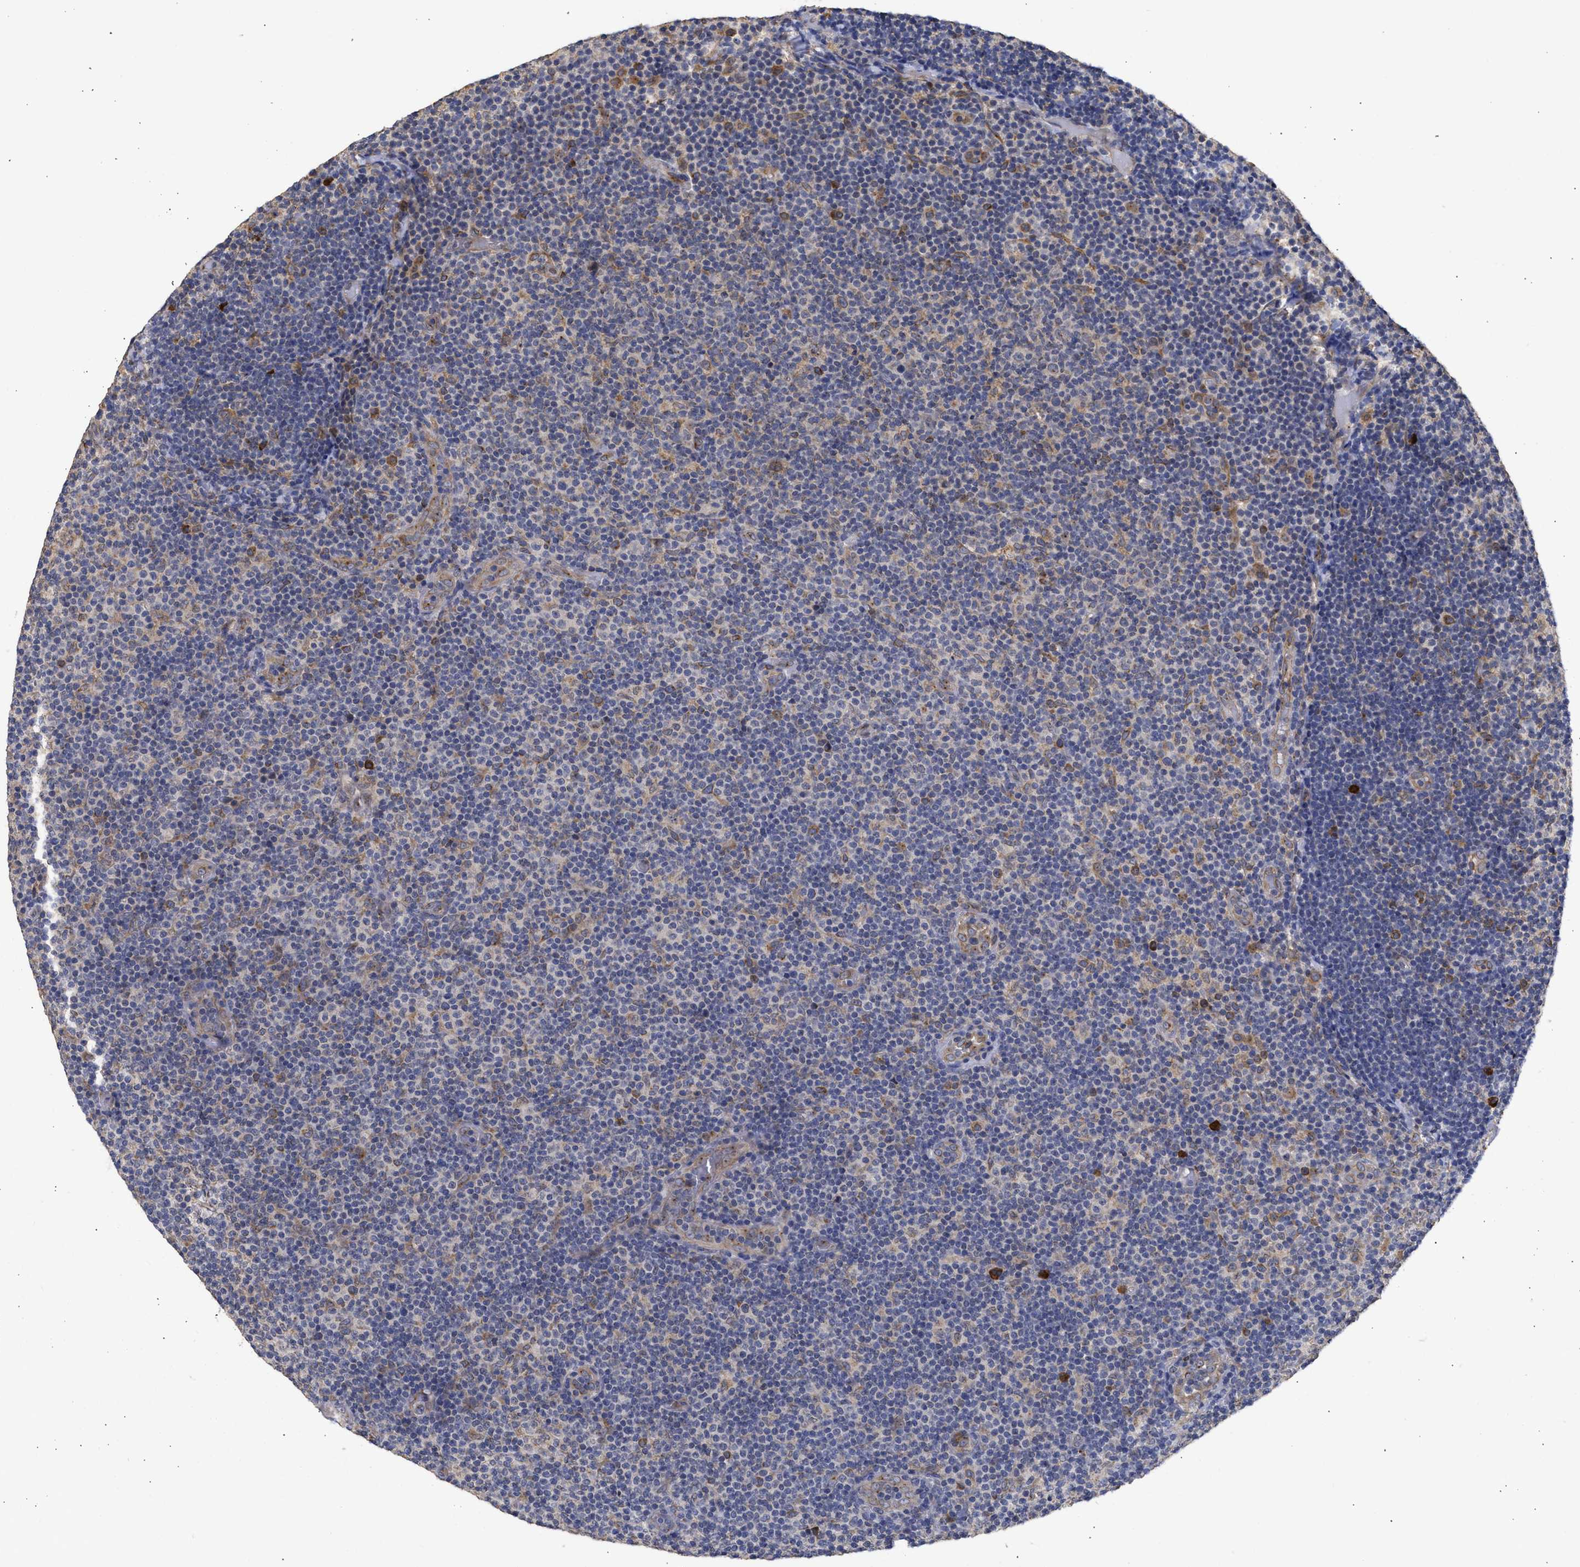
{"staining": {"intensity": "moderate", "quantity": "<25%", "location": "cytoplasmic/membranous"}, "tissue": "lymphoma", "cell_type": "Tumor cells", "image_type": "cancer", "snomed": [{"axis": "morphology", "description": "Malignant lymphoma, non-Hodgkin's type, Low grade"}, {"axis": "topography", "description": "Lymph node"}], "caption": "The immunohistochemical stain shows moderate cytoplasmic/membranous expression in tumor cells of low-grade malignant lymphoma, non-Hodgkin's type tissue.", "gene": "DNAJC1", "patient": {"sex": "male", "age": 83}}